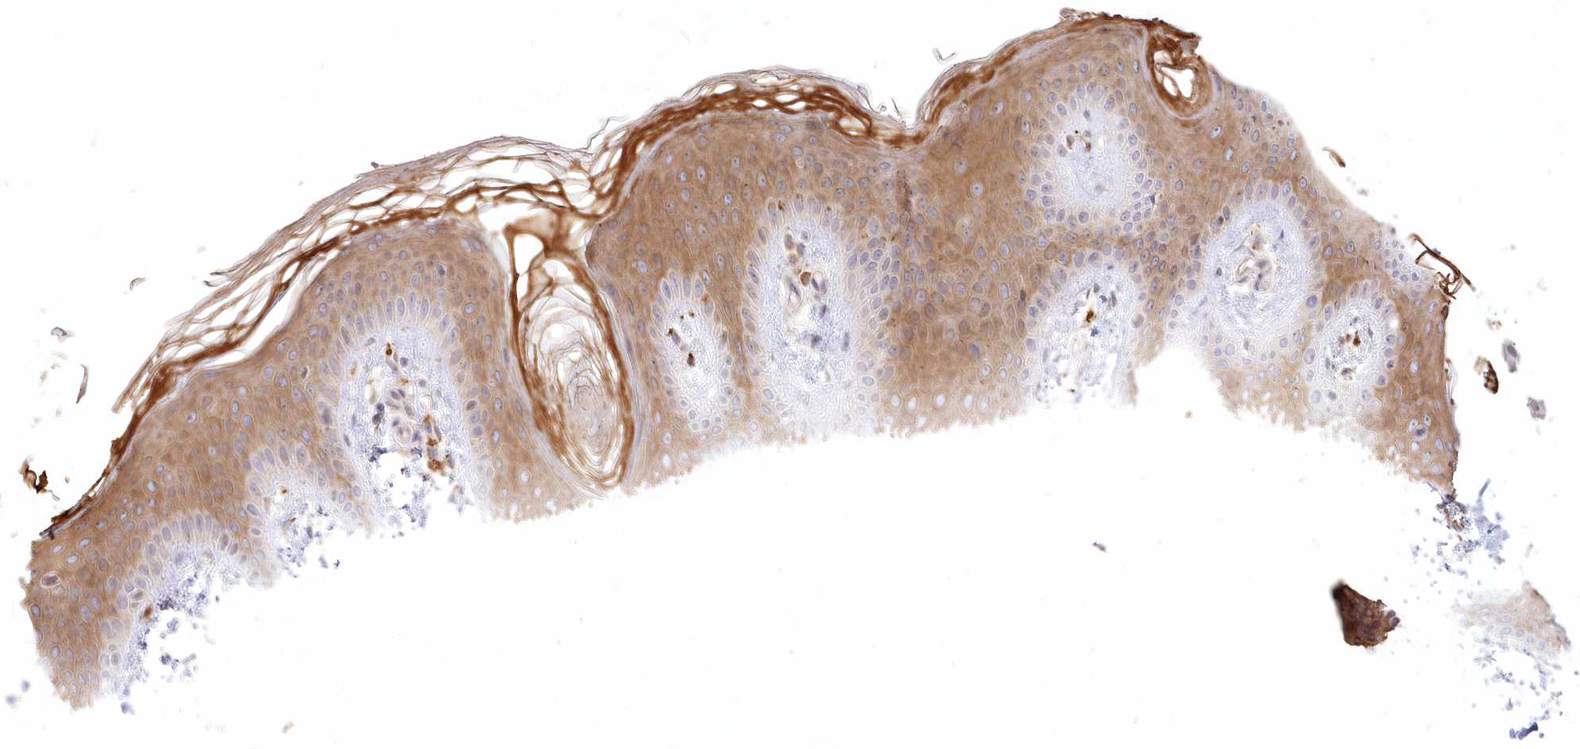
{"staining": {"intensity": "weak", "quantity": ">75%", "location": "cytoplasmic/membranous"}, "tissue": "skin", "cell_type": "Fibroblasts", "image_type": "normal", "snomed": [{"axis": "morphology", "description": "Normal tissue, NOS"}, {"axis": "topography", "description": "Skin"}], "caption": "IHC staining of benign skin, which demonstrates low levels of weak cytoplasmic/membranous expression in approximately >75% of fibroblasts indicating weak cytoplasmic/membranous protein positivity. The staining was performed using DAB (3,3'-diaminobenzidine) (brown) for protein detection and nuclei were counterstained in hematoxylin (blue).", "gene": "MTMR3", "patient": {"sex": "male", "age": 36}}